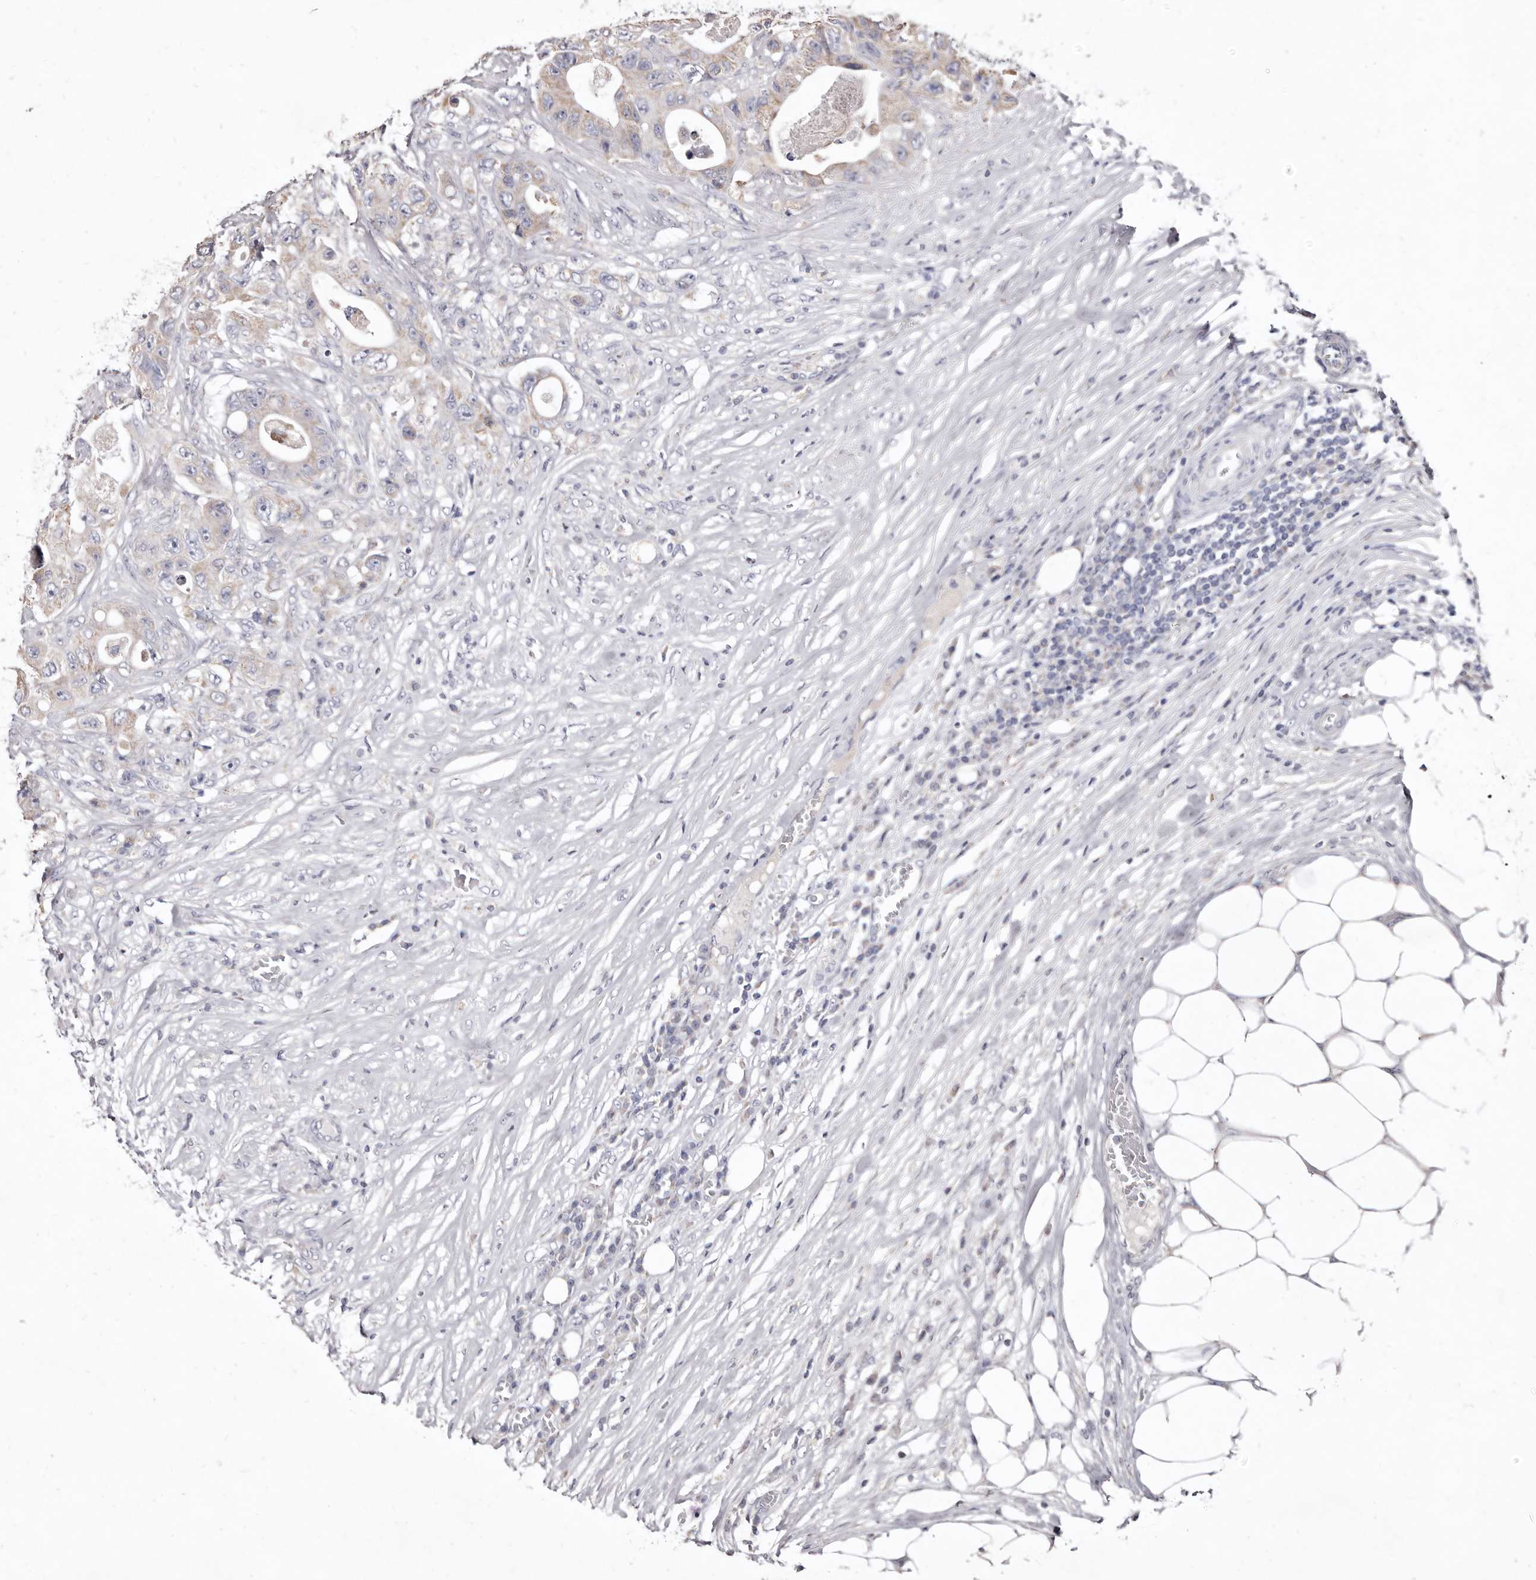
{"staining": {"intensity": "weak", "quantity": "<25%", "location": "cytoplasmic/membranous"}, "tissue": "colorectal cancer", "cell_type": "Tumor cells", "image_type": "cancer", "snomed": [{"axis": "morphology", "description": "Adenocarcinoma, NOS"}, {"axis": "topography", "description": "Colon"}], "caption": "A histopathology image of human colorectal cancer is negative for staining in tumor cells. (Stains: DAB (3,3'-diaminobenzidine) immunohistochemistry (IHC) with hematoxylin counter stain, Microscopy: brightfield microscopy at high magnification).", "gene": "CYP2E1", "patient": {"sex": "female", "age": 46}}